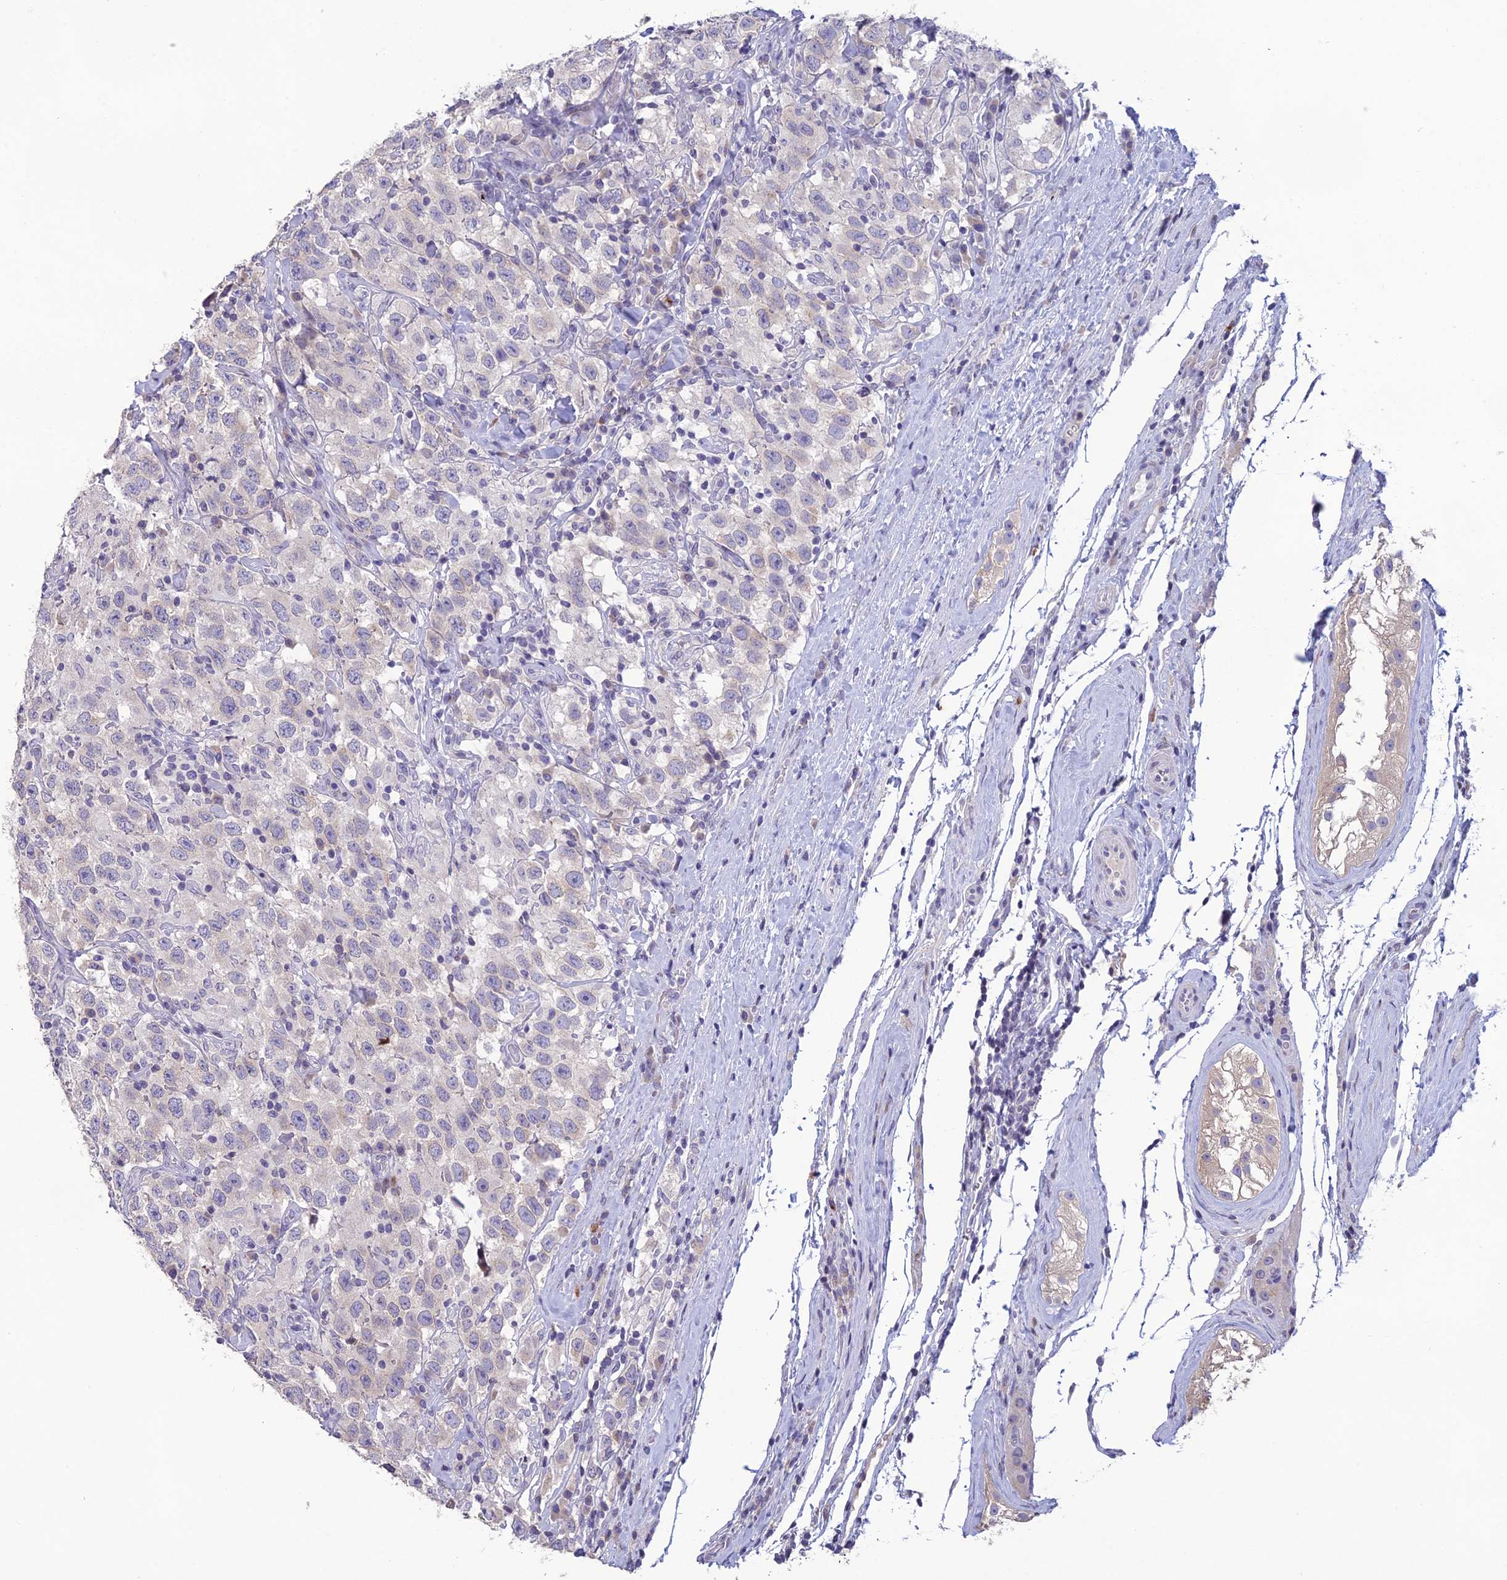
{"staining": {"intensity": "negative", "quantity": "none", "location": "none"}, "tissue": "testis cancer", "cell_type": "Tumor cells", "image_type": "cancer", "snomed": [{"axis": "morphology", "description": "Seminoma, NOS"}, {"axis": "topography", "description": "Testis"}], "caption": "Immunohistochemistry (IHC) of human testis cancer (seminoma) reveals no expression in tumor cells. Nuclei are stained in blue.", "gene": "TMEM134", "patient": {"sex": "male", "age": 41}}